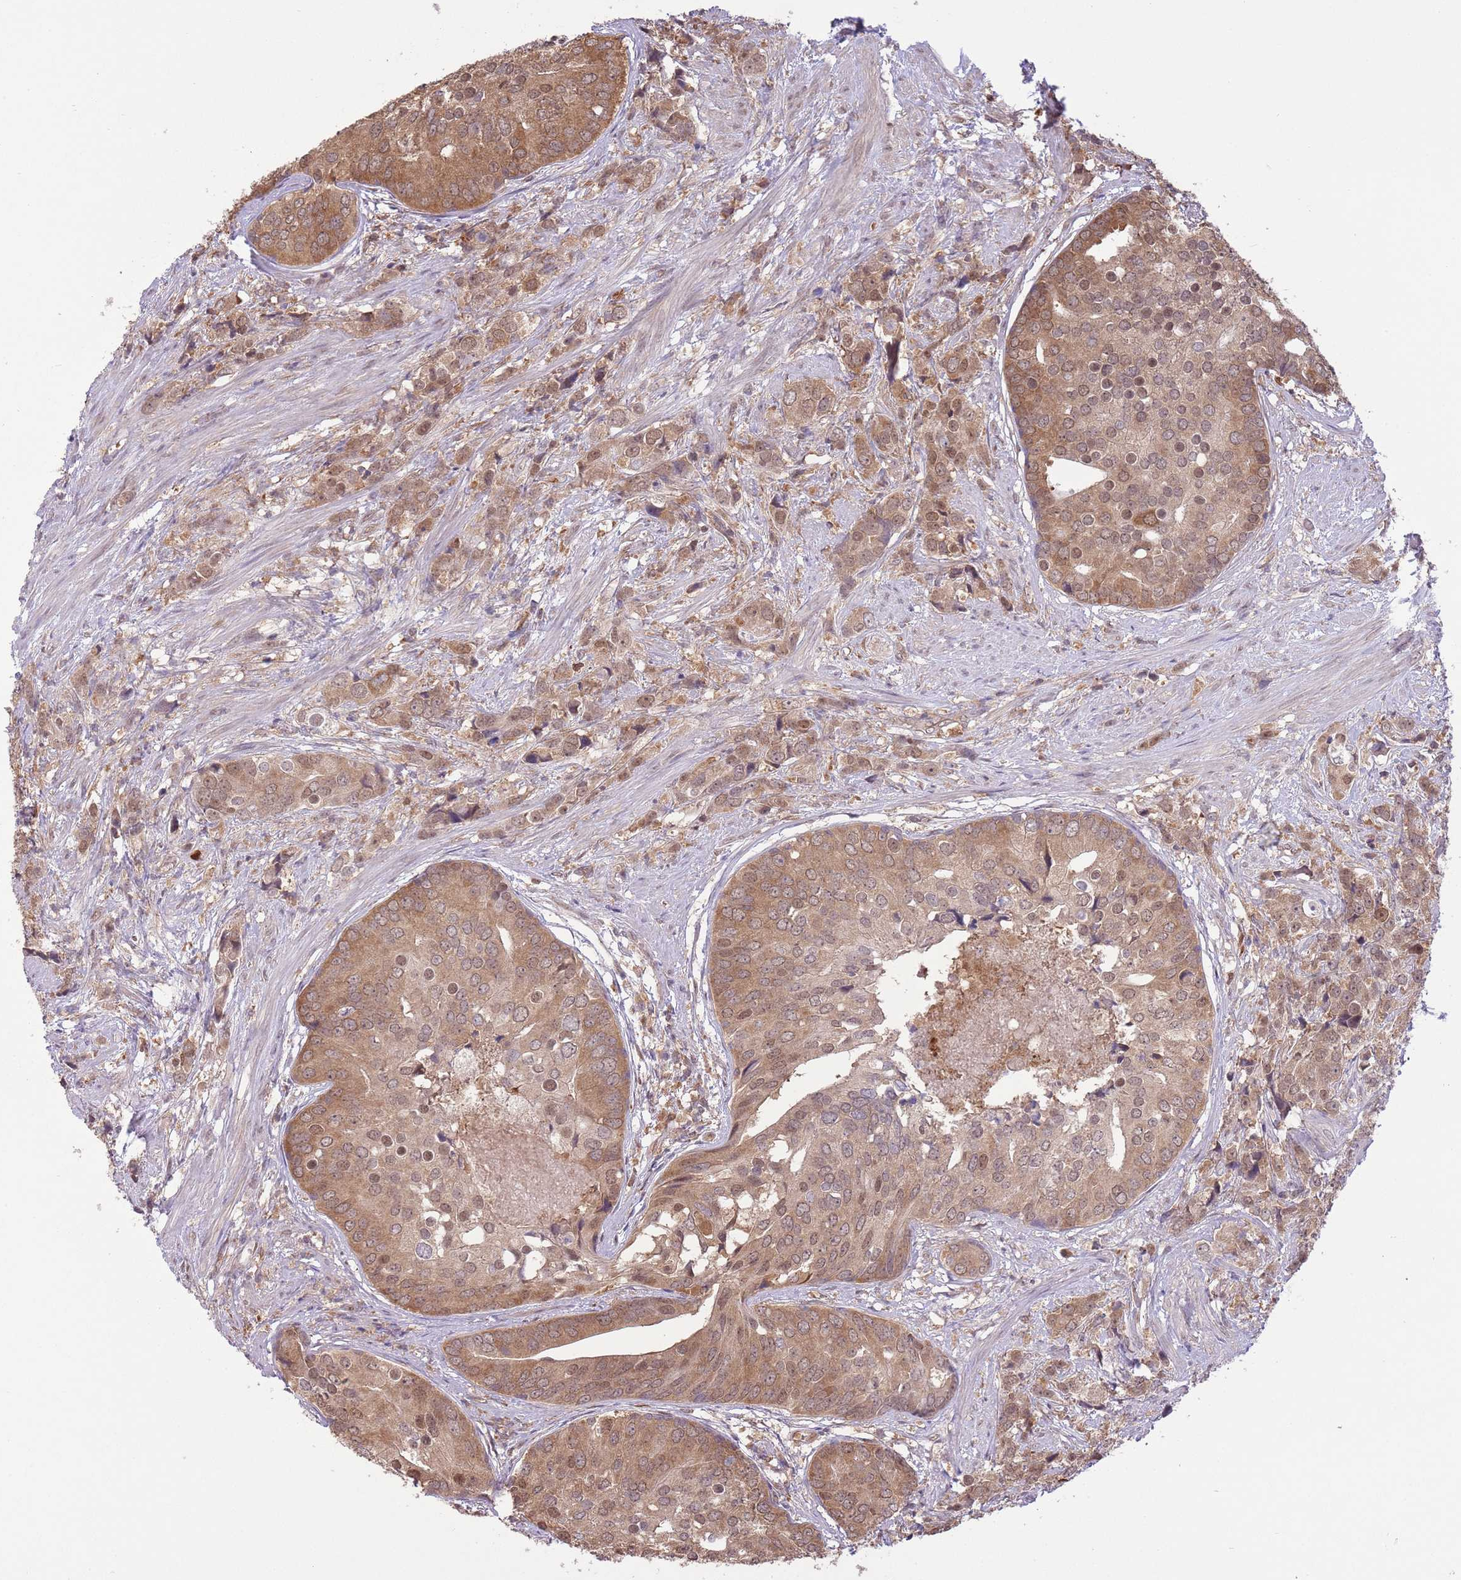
{"staining": {"intensity": "moderate", "quantity": ">75%", "location": "cytoplasmic/membranous,nuclear"}, "tissue": "prostate cancer", "cell_type": "Tumor cells", "image_type": "cancer", "snomed": [{"axis": "morphology", "description": "Adenocarcinoma, High grade"}, {"axis": "topography", "description": "Prostate"}], "caption": "Immunohistochemical staining of prostate cancer shows medium levels of moderate cytoplasmic/membranous and nuclear protein staining in approximately >75% of tumor cells.", "gene": "AMIGO1", "patient": {"sex": "male", "age": 62}}